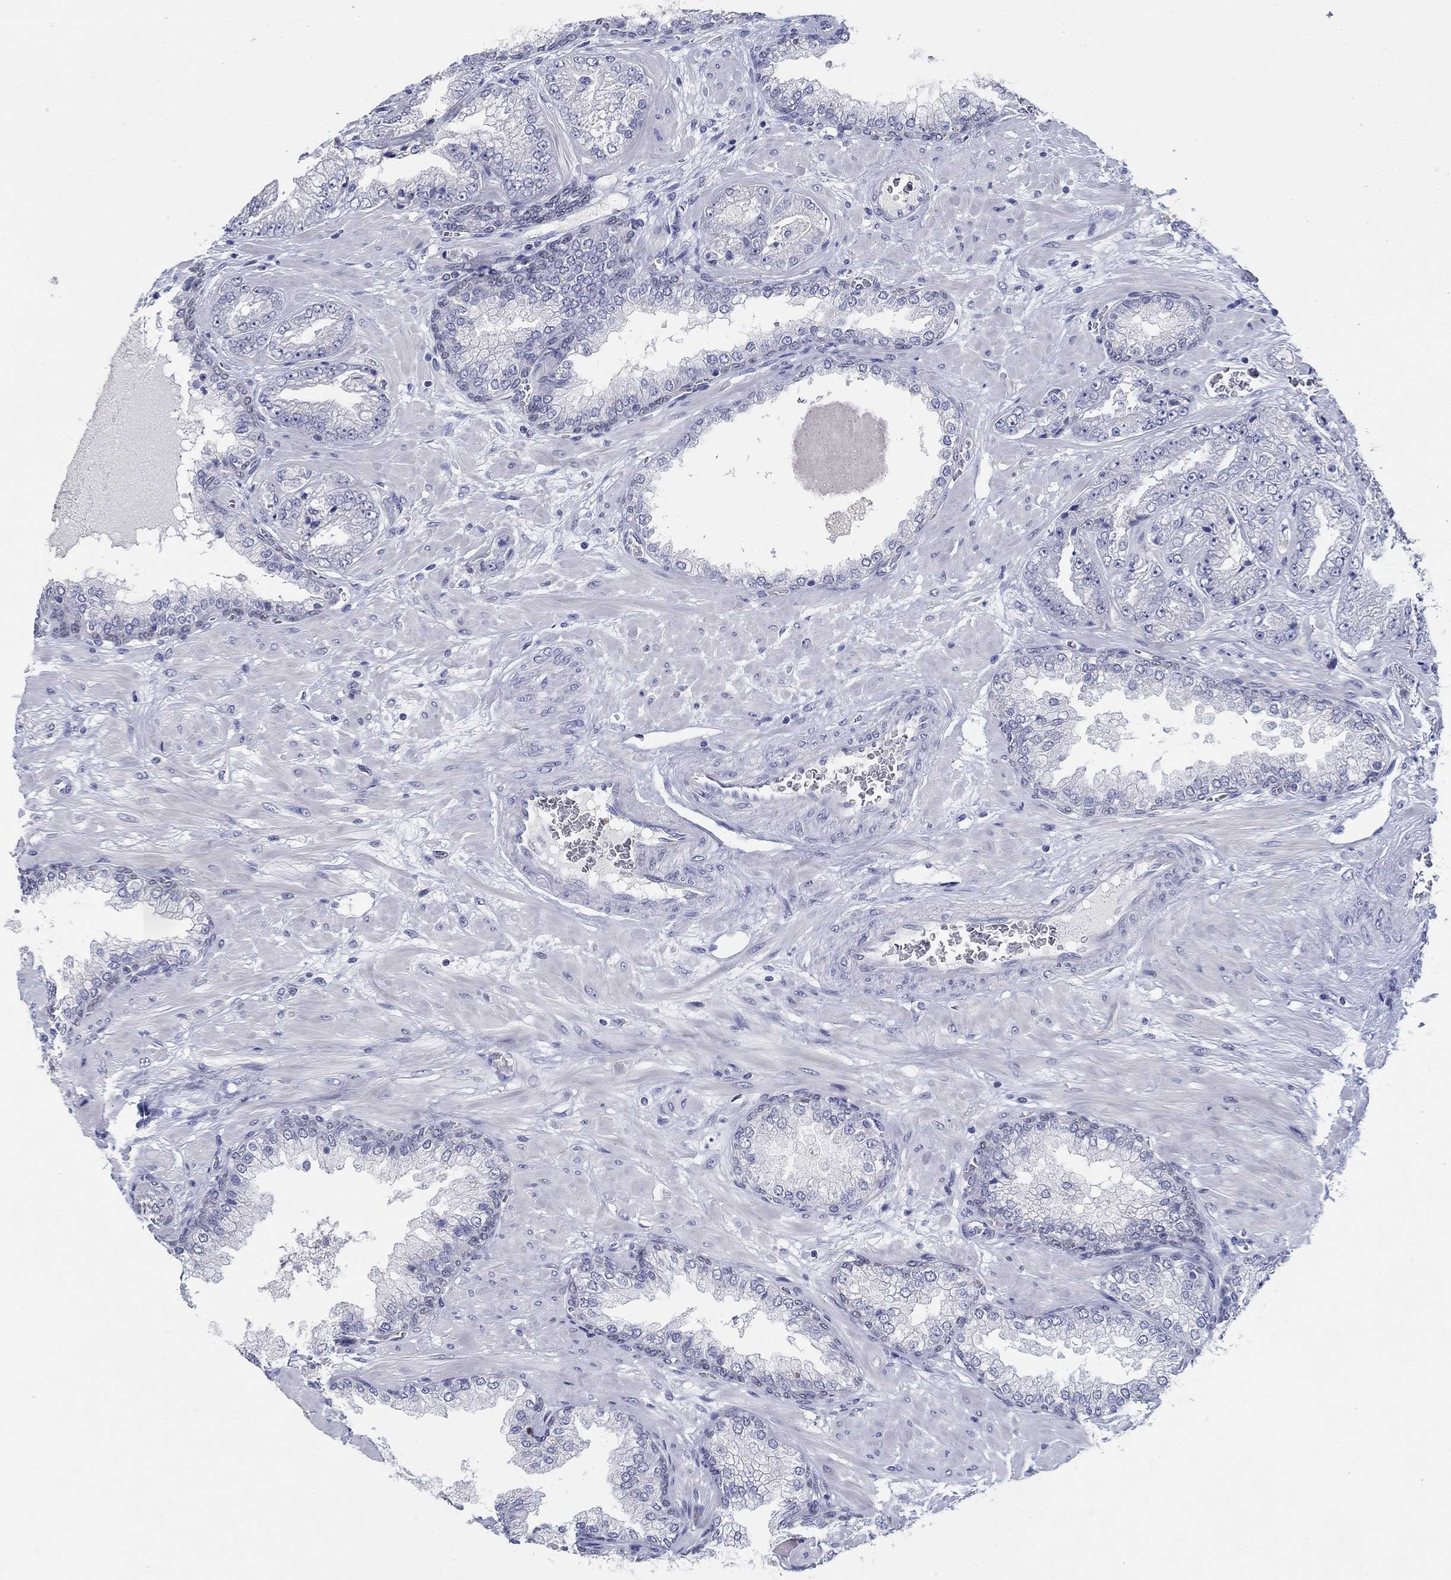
{"staining": {"intensity": "negative", "quantity": "none", "location": "none"}, "tissue": "prostate cancer", "cell_type": "Tumor cells", "image_type": "cancer", "snomed": [{"axis": "morphology", "description": "Adenocarcinoma, Low grade"}, {"axis": "topography", "description": "Prostate"}], "caption": "Immunohistochemistry (IHC) image of neoplastic tissue: prostate cancer (adenocarcinoma (low-grade)) stained with DAB exhibits no significant protein expression in tumor cells.", "gene": "SOX2", "patient": {"sex": "male", "age": 57}}